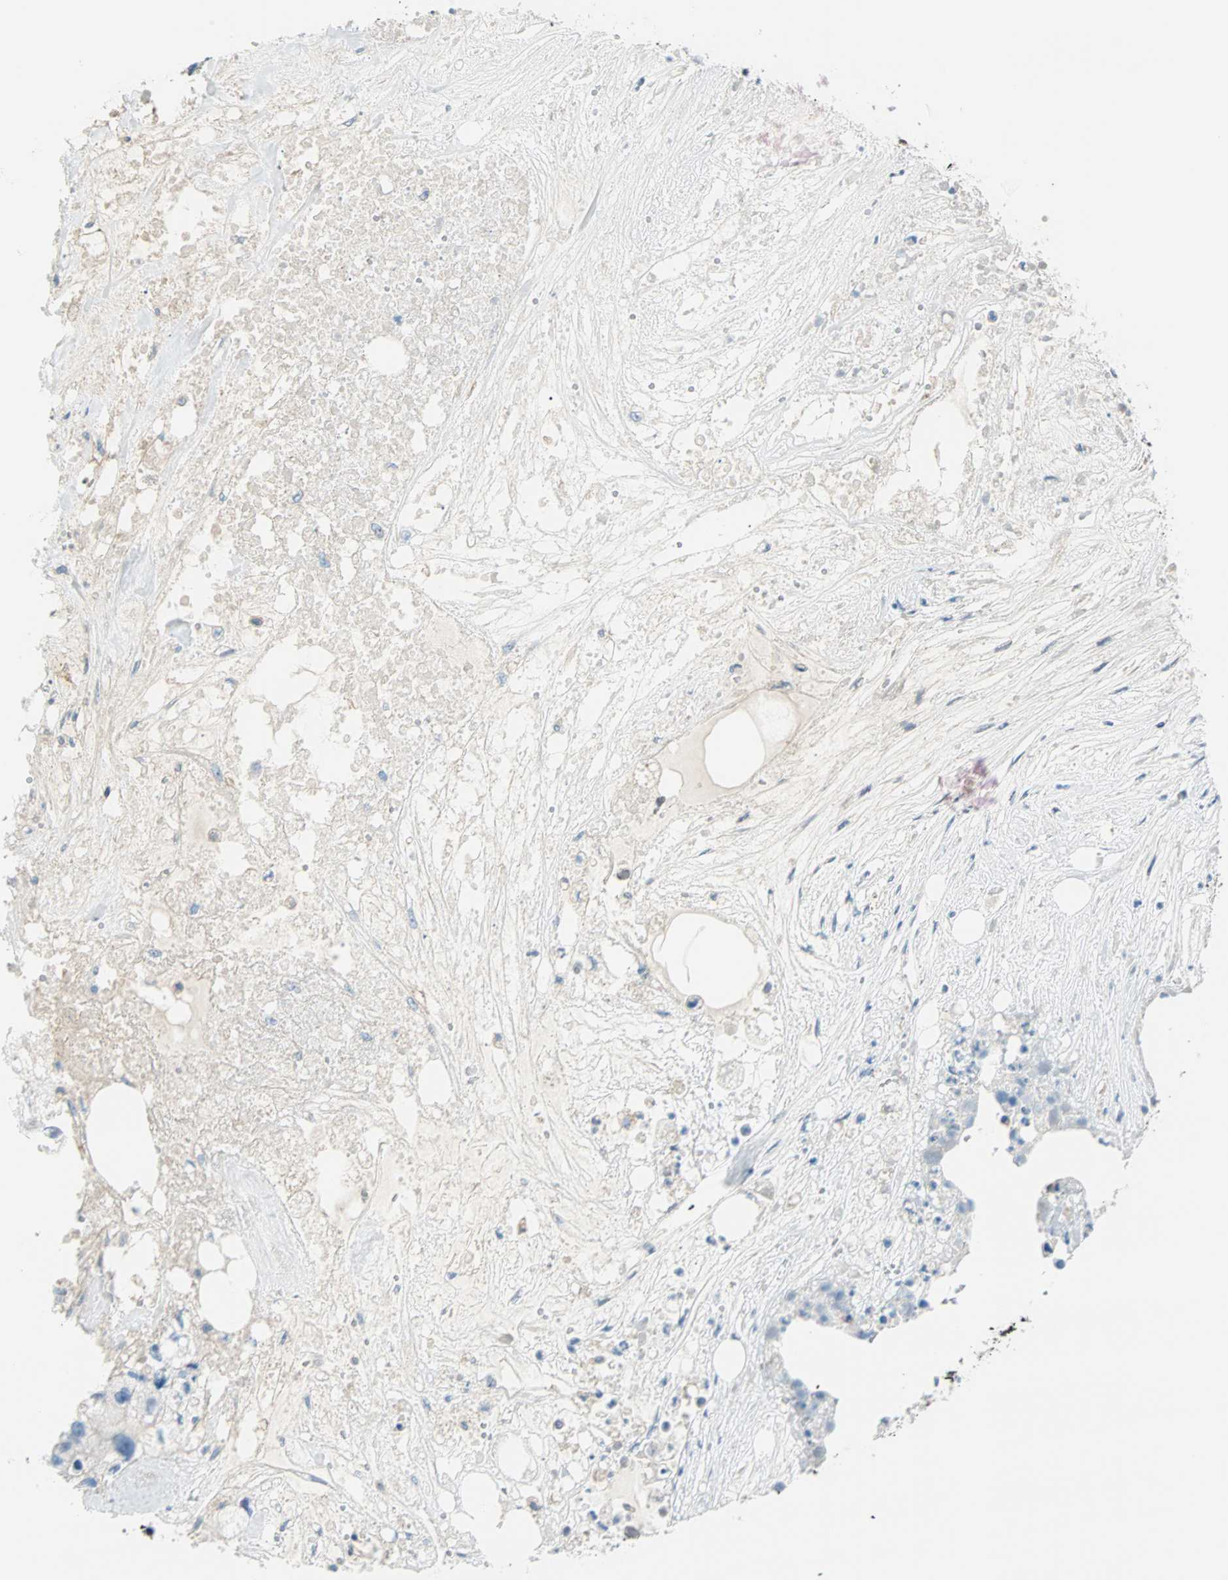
{"staining": {"intensity": "weak", "quantity": "<25%", "location": "nuclear"}, "tissue": "colorectal cancer", "cell_type": "Tumor cells", "image_type": "cancer", "snomed": [{"axis": "morphology", "description": "Adenocarcinoma, NOS"}, {"axis": "topography", "description": "Colon"}], "caption": "The IHC micrograph has no significant expression in tumor cells of colorectal cancer tissue. (Brightfield microscopy of DAB (3,3'-diaminobenzidine) immunohistochemistry at high magnification).", "gene": "PTTG1", "patient": {"sex": "female", "age": 57}}